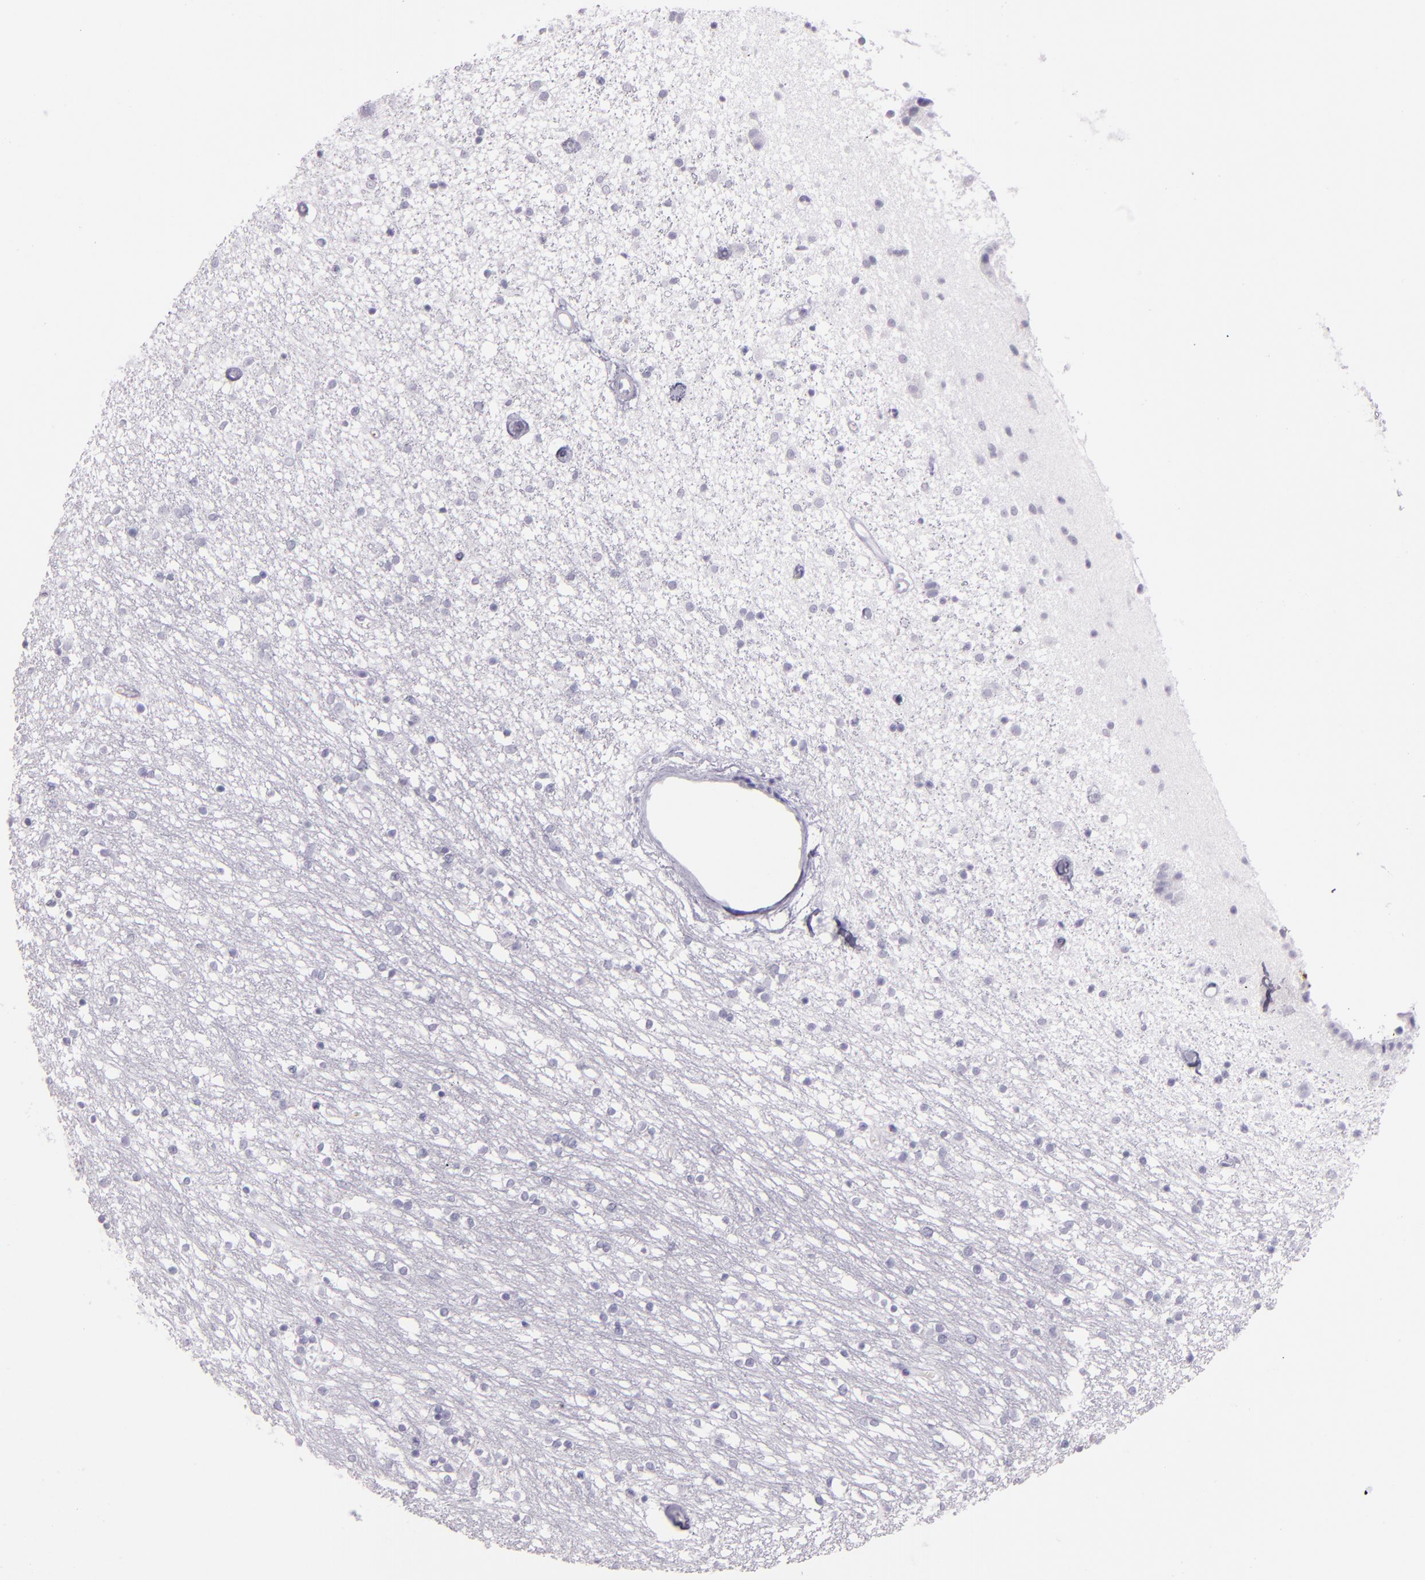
{"staining": {"intensity": "negative", "quantity": "none", "location": "none"}, "tissue": "caudate", "cell_type": "Glial cells", "image_type": "normal", "snomed": [{"axis": "morphology", "description": "Normal tissue, NOS"}, {"axis": "topography", "description": "Lateral ventricle wall"}], "caption": "Glial cells show no significant protein staining in normal caudate. The staining was performed using DAB (3,3'-diaminobenzidine) to visualize the protein expression in brown, while the nuclei were stained in blue with hematoxylin (Magnification: 20x).", "gene": "SELP", "patient": {"sex": "female", "age": 54}}